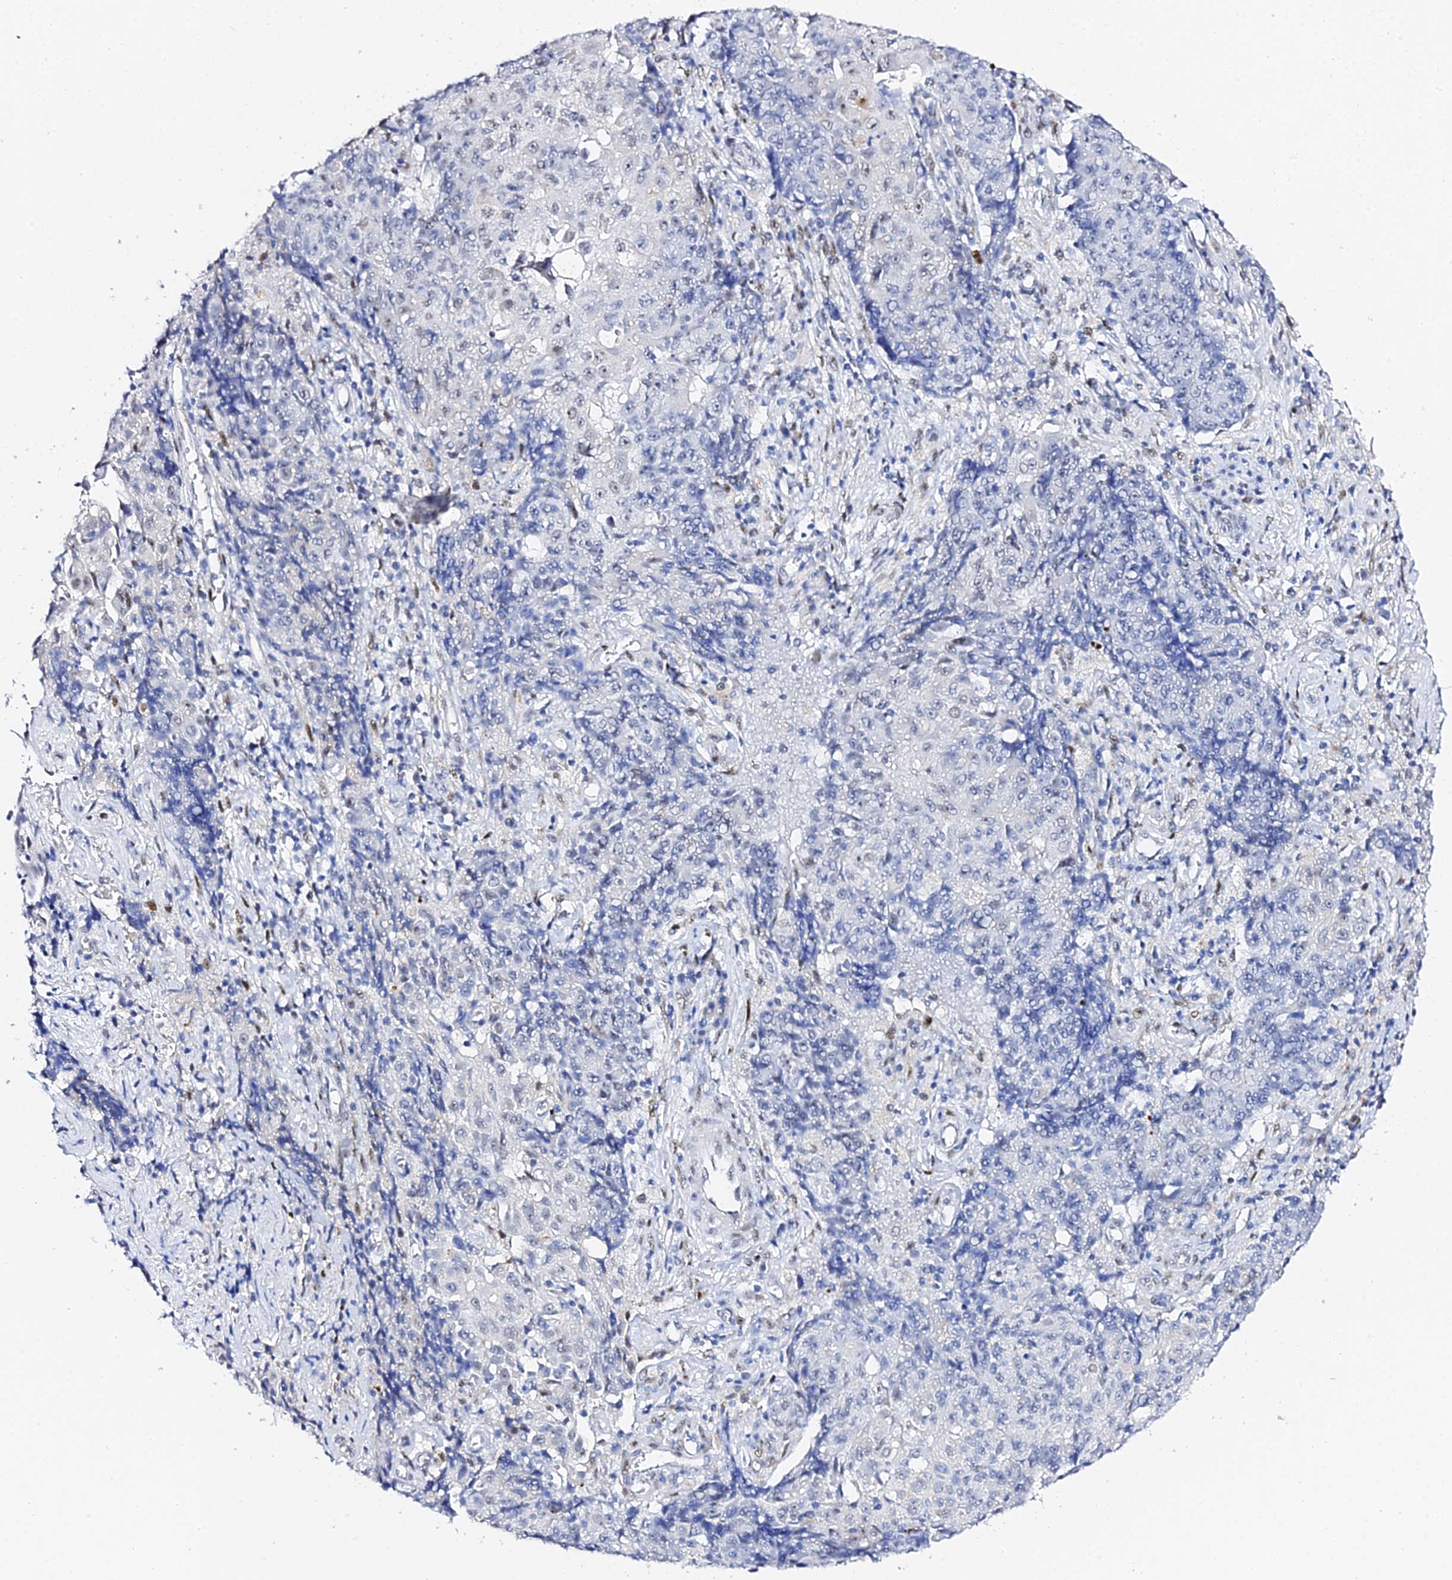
{"staining": {"intensity": "negative", "quantity": "none", "location": "none"}, "tissue": "ovarian cancer", "cell_type": "Tumor cells", "image_type": "cancer", "snomed": [{"axis": "morphology", "description": "Carcinoma, endometroid"}, {"axis": "topography", "description": "Ovary"}], "caption": "Tumor cells are negative for brown protein staining in ovarian cancer (endometroid carcinoma). (DAB IHC, high magnification).", "gene": "POFUT2", "patient": {"sex": "female", "age": 42}}